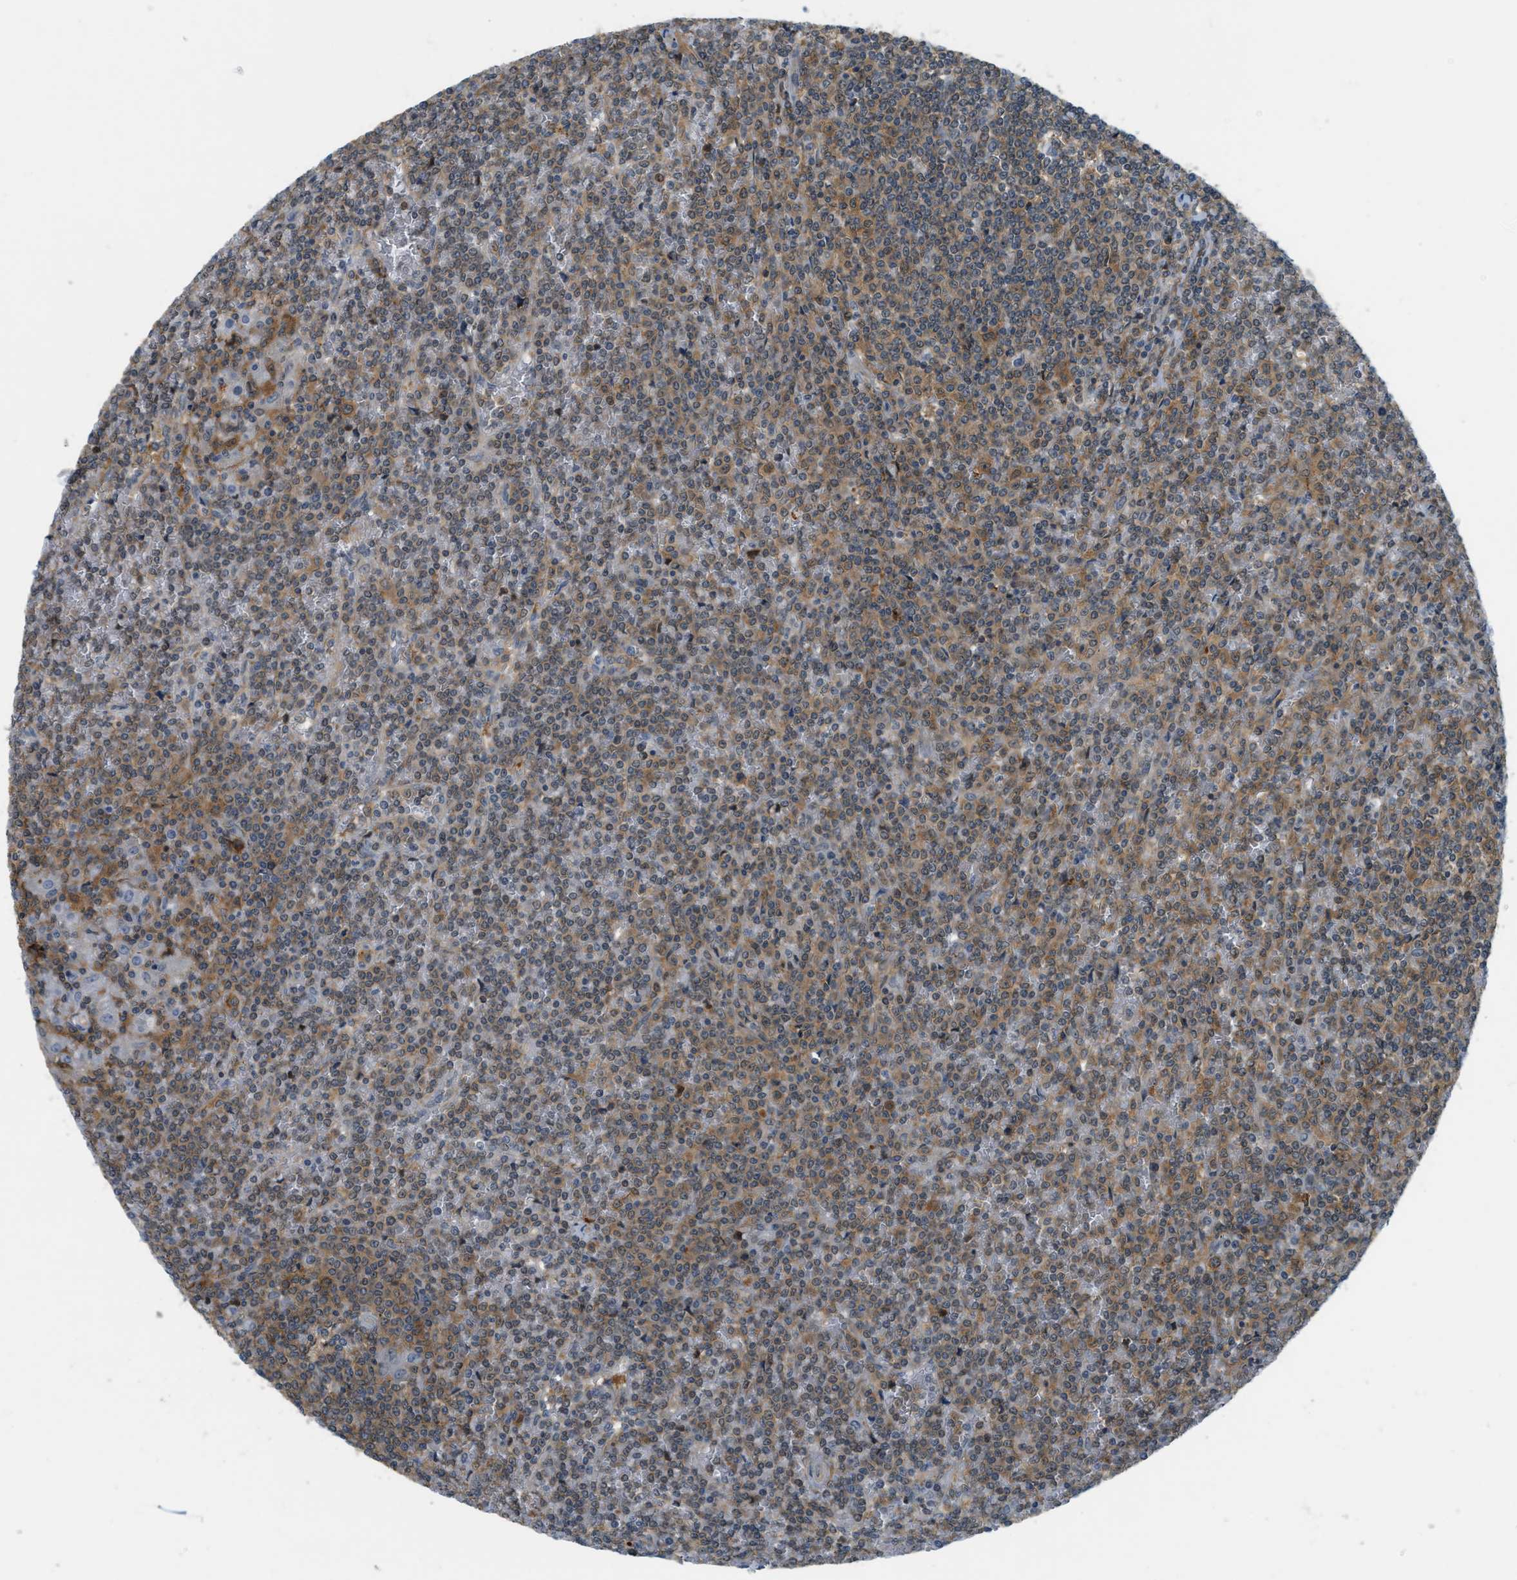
{"staining": {"intensity": "moderate", "quantity": ">75%", "location": "cytoplasmic/membranous"}, "tissue": "lymphoma", "cell_type": "Tumor cells", "image_type": "cancer", "snomed": [{"axis": "morphology", "description": "Malignant lymphoma, non-Hodgkin's type, Low grade"}, {"axis": "topography", "description": "Spleen"}], "caption": "IHC (DAB) staining of low-grade malignant lymphoma, non-Hodgkin's type shows moderate cytoplasmic/membranous protein expression in about >75% of tumor cells.", "gene": "PDCL3", "patient": {"sex": "female", "age": 19}}